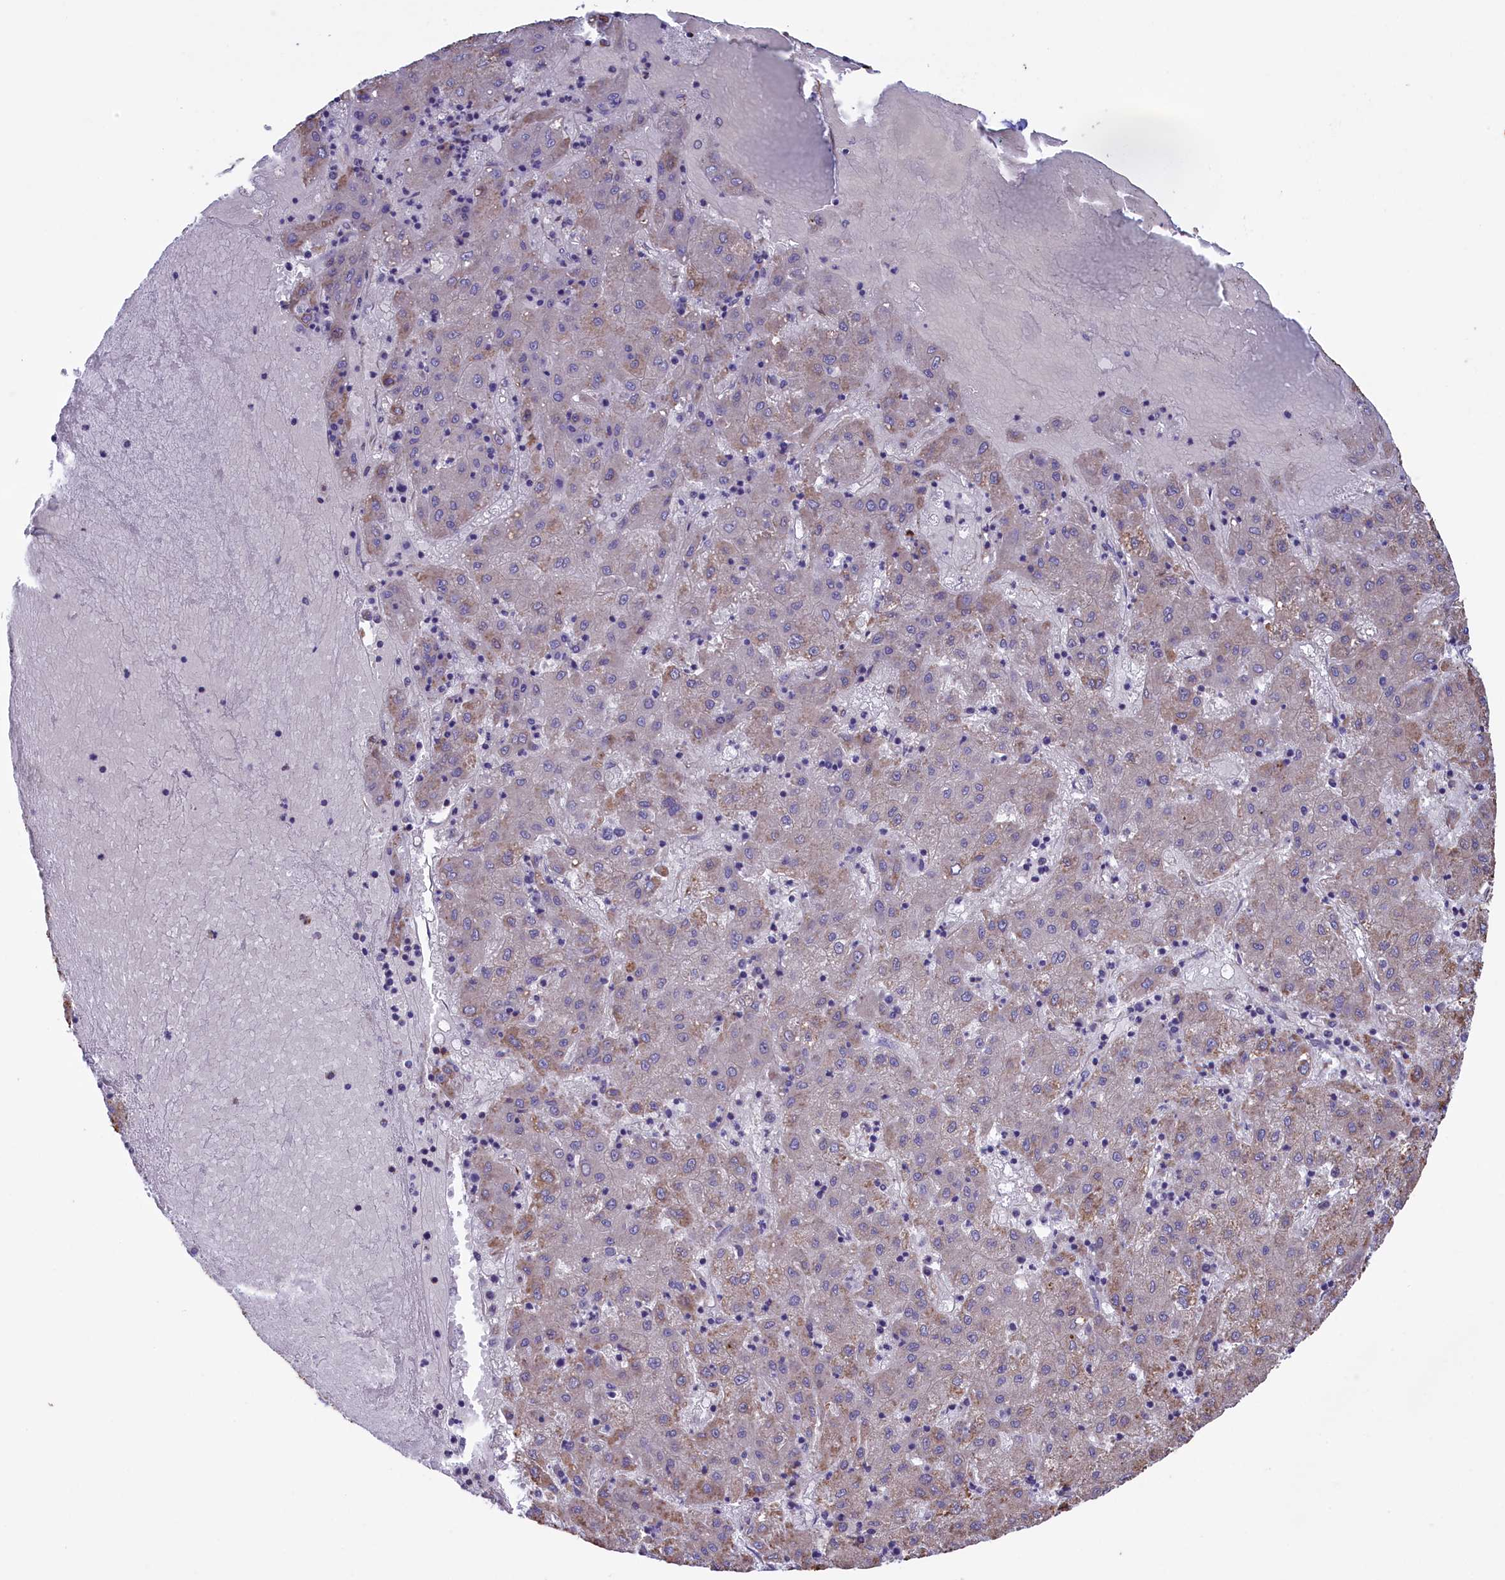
{"staining": {"intensity": "weak", "quantity": "<25%", "location": "cytoplasmic/membranous"}, "tissue": "liver cancer", "cell_type": "Tumor cells", "image_type": "cancer", "snomed": [{"axis": "morphology", "description": "Carcinoma, Hepatocellular, NOS"}, {"axis": "topography", "description": "Liver"}], "caption": "A micrograph of liver cancer stained for a protein displays no brown staining in tumor cells.", "gene": "GATB", "patient": {"sex": "male", "age": 72}}